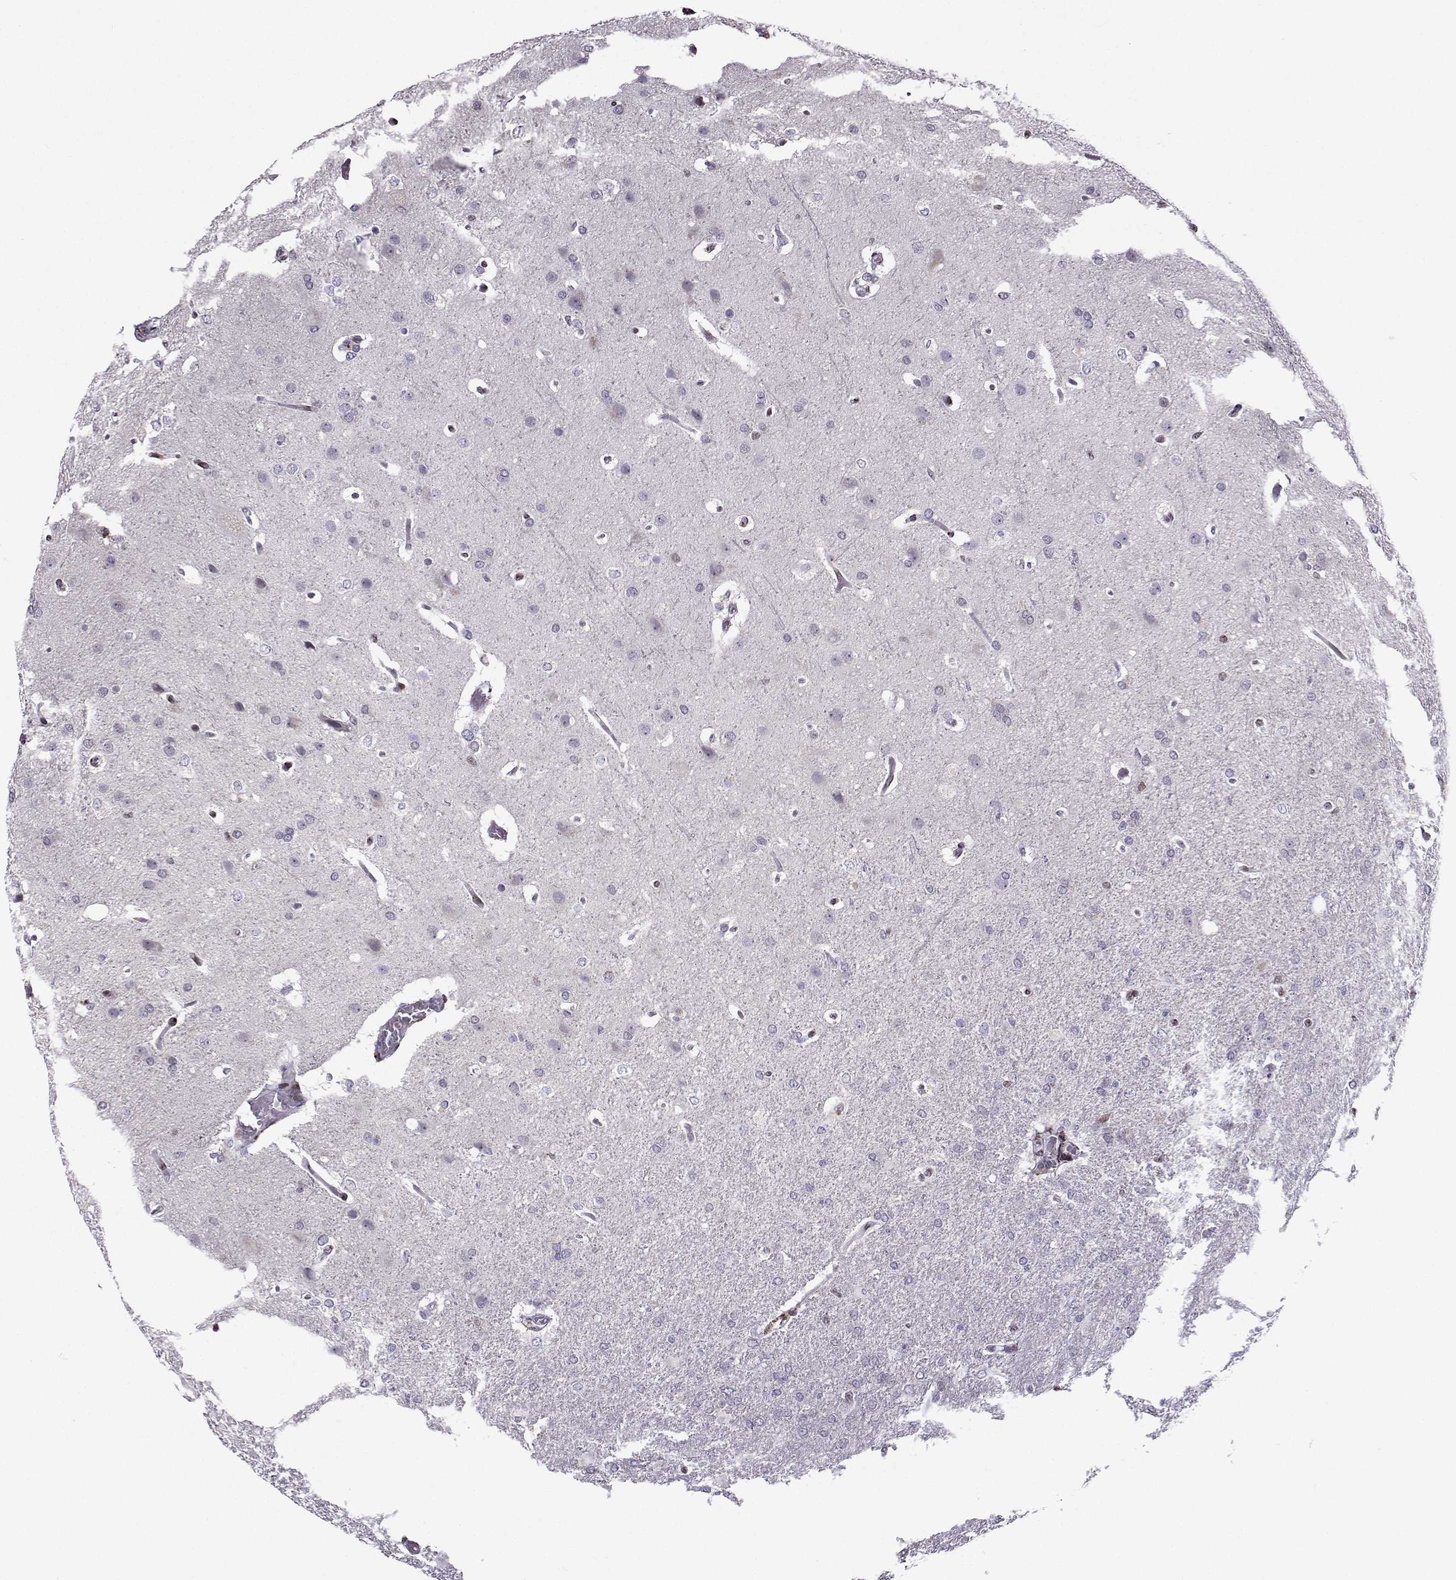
{"staining": {"intensity": "negative", "quantity": "none", "location": "none"}, "tissue": "glioma", "cell_type": "Tumor cells", "image_type": "cancer", "snomed": [{"axis": "morphology", "description": "Glioma, malignant, High grade"}, {"axis": "topography", "description": "Brain"}], "caption": "High magnification brightfield microscopy of malignant high-grade glioma stained with DAB (brown) and counterstained with hematoxylin (blue): tumor cells show no significant expression.", "gene": "ZNF19", "patient": {"sex": "male", "age": 68}}